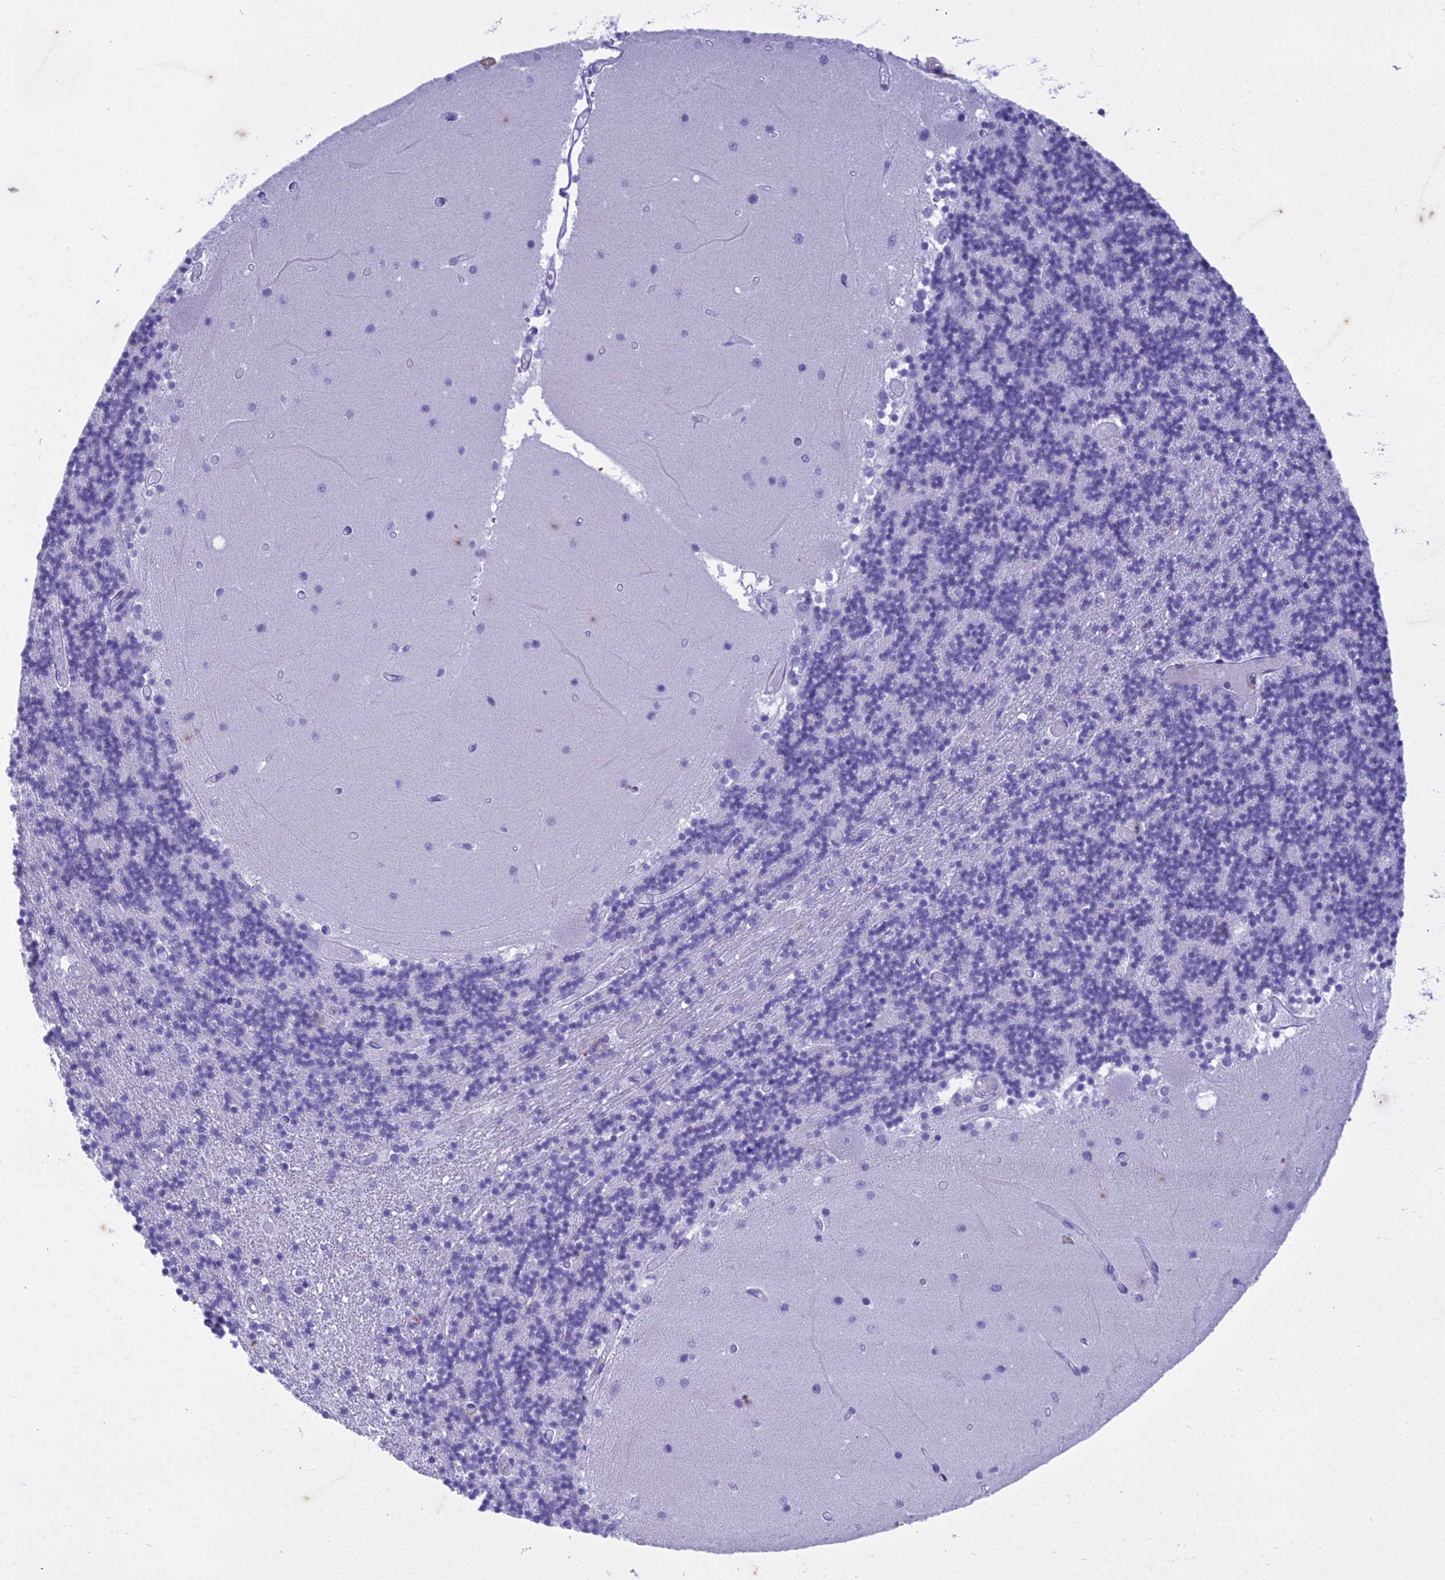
{"staining": {"intensity": "negative", "quantity": "none", "location": "none"}, "tissue": "cerebellum", "cell_type": "Cells in granular layer", "image_type": "normal", "snomed": [{"axis": "morphology", "description": "Normal tissue, NOS"}, {"axis": "topography", "description": "Cerebellum"}], "caption": "Immunohistochemistry (IHC) of unremarkable cerebellum shows no positivity in cells in granular layer.", "gene": "HMGB4", "patient": {"sex": "female", "age": 28}}